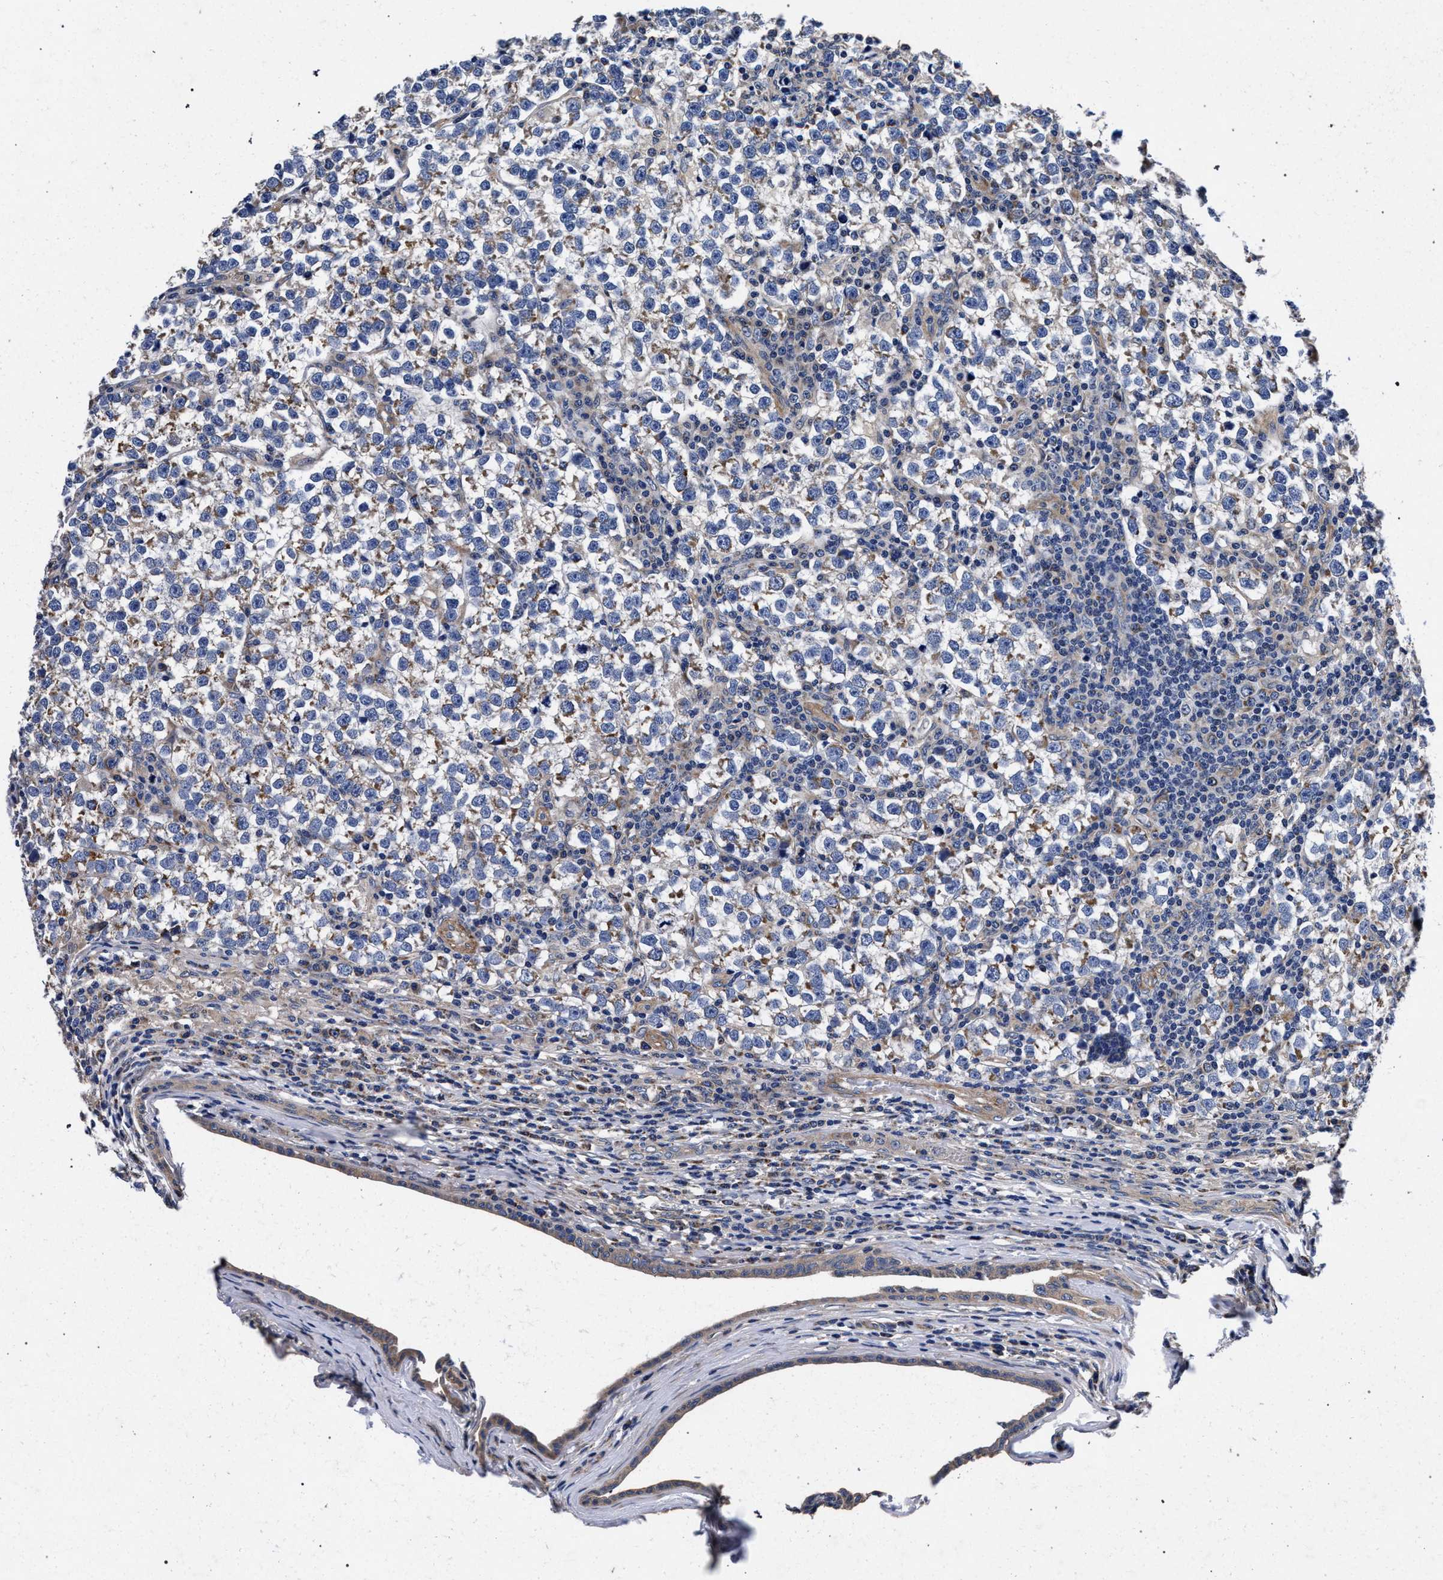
{"staining": {"intensity": "moderate", "quantity": ">75%", "location": "cytoplasmic/membranous"}, "tissue": "testis cancer", "cell_type": "Tumor cells", "image_type": "cancer", "snomed": [{"axis": "morphology", "description": "Normal tissue, NOS"}, {"axis": "morphology", "description": "Seminoma, NOS"}, {"axis": "topography", "description": "Testis"}], "caption": "A micrograph of human seminoma (testis) stained for a protein demonstrates moderate cytoplasmic/membranous brown staining in tumor cells.", "gene": "CFAP95", "patient": {"sex": "male", "age": 43}}